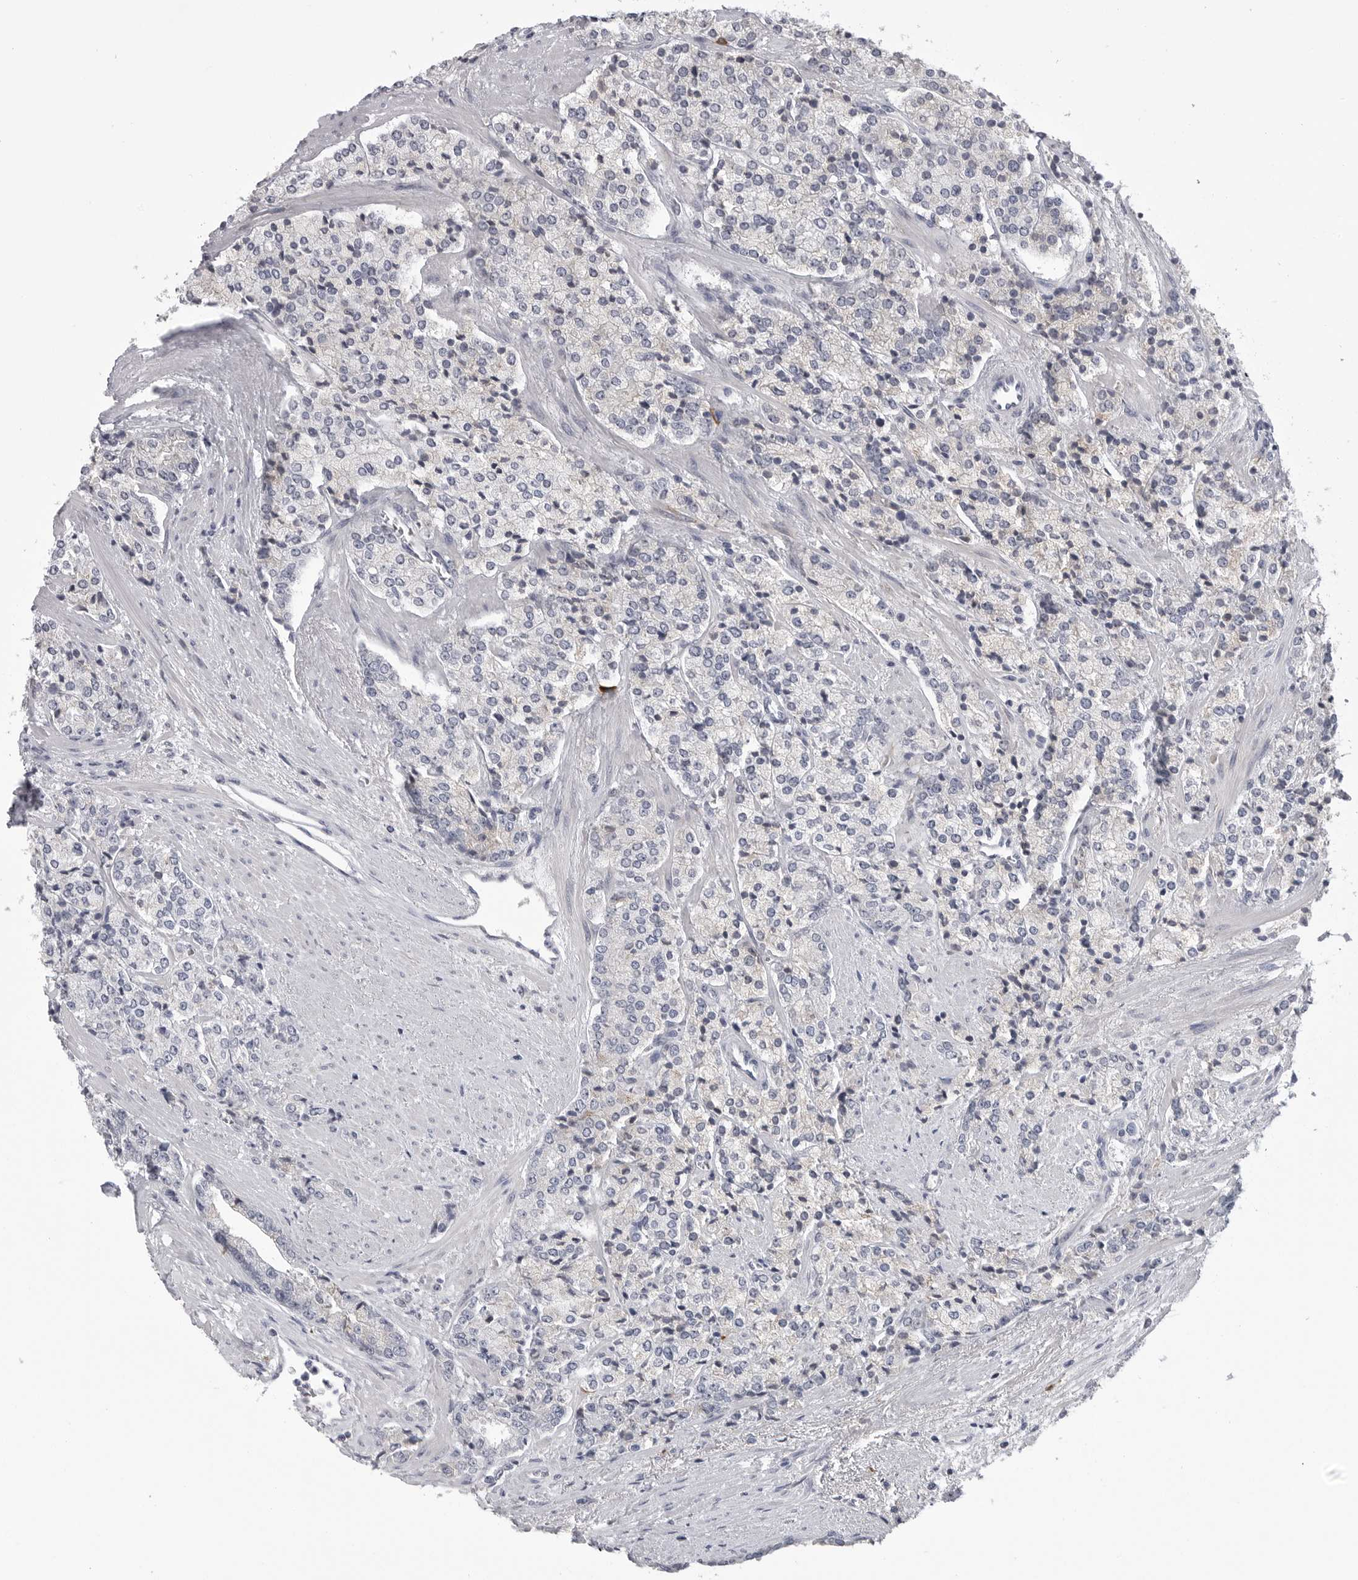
{"staining": {"intensity": "negative", "quantity": "none", "location": "none"}, "tissue": "prostate cancer", "cell_type": "Tumor cells", "image_type": "cancer", "snomed": [{"axis": "morphology", "description": "Adenocarcinoma, High grade"}, {"axis": "topography", "description": "Prostate"}], "caption": "DAB immunohistochemical staining of human prostate cancer (adenocarcinoma (high-grade)) shows no significant expression in tumor cells. The staining is performed using DAB brown chromogen with nuclei counter-stained in using hematoxylin.", "gene": "FKBP2", "patient": {"sex": "male", "age": 71}}